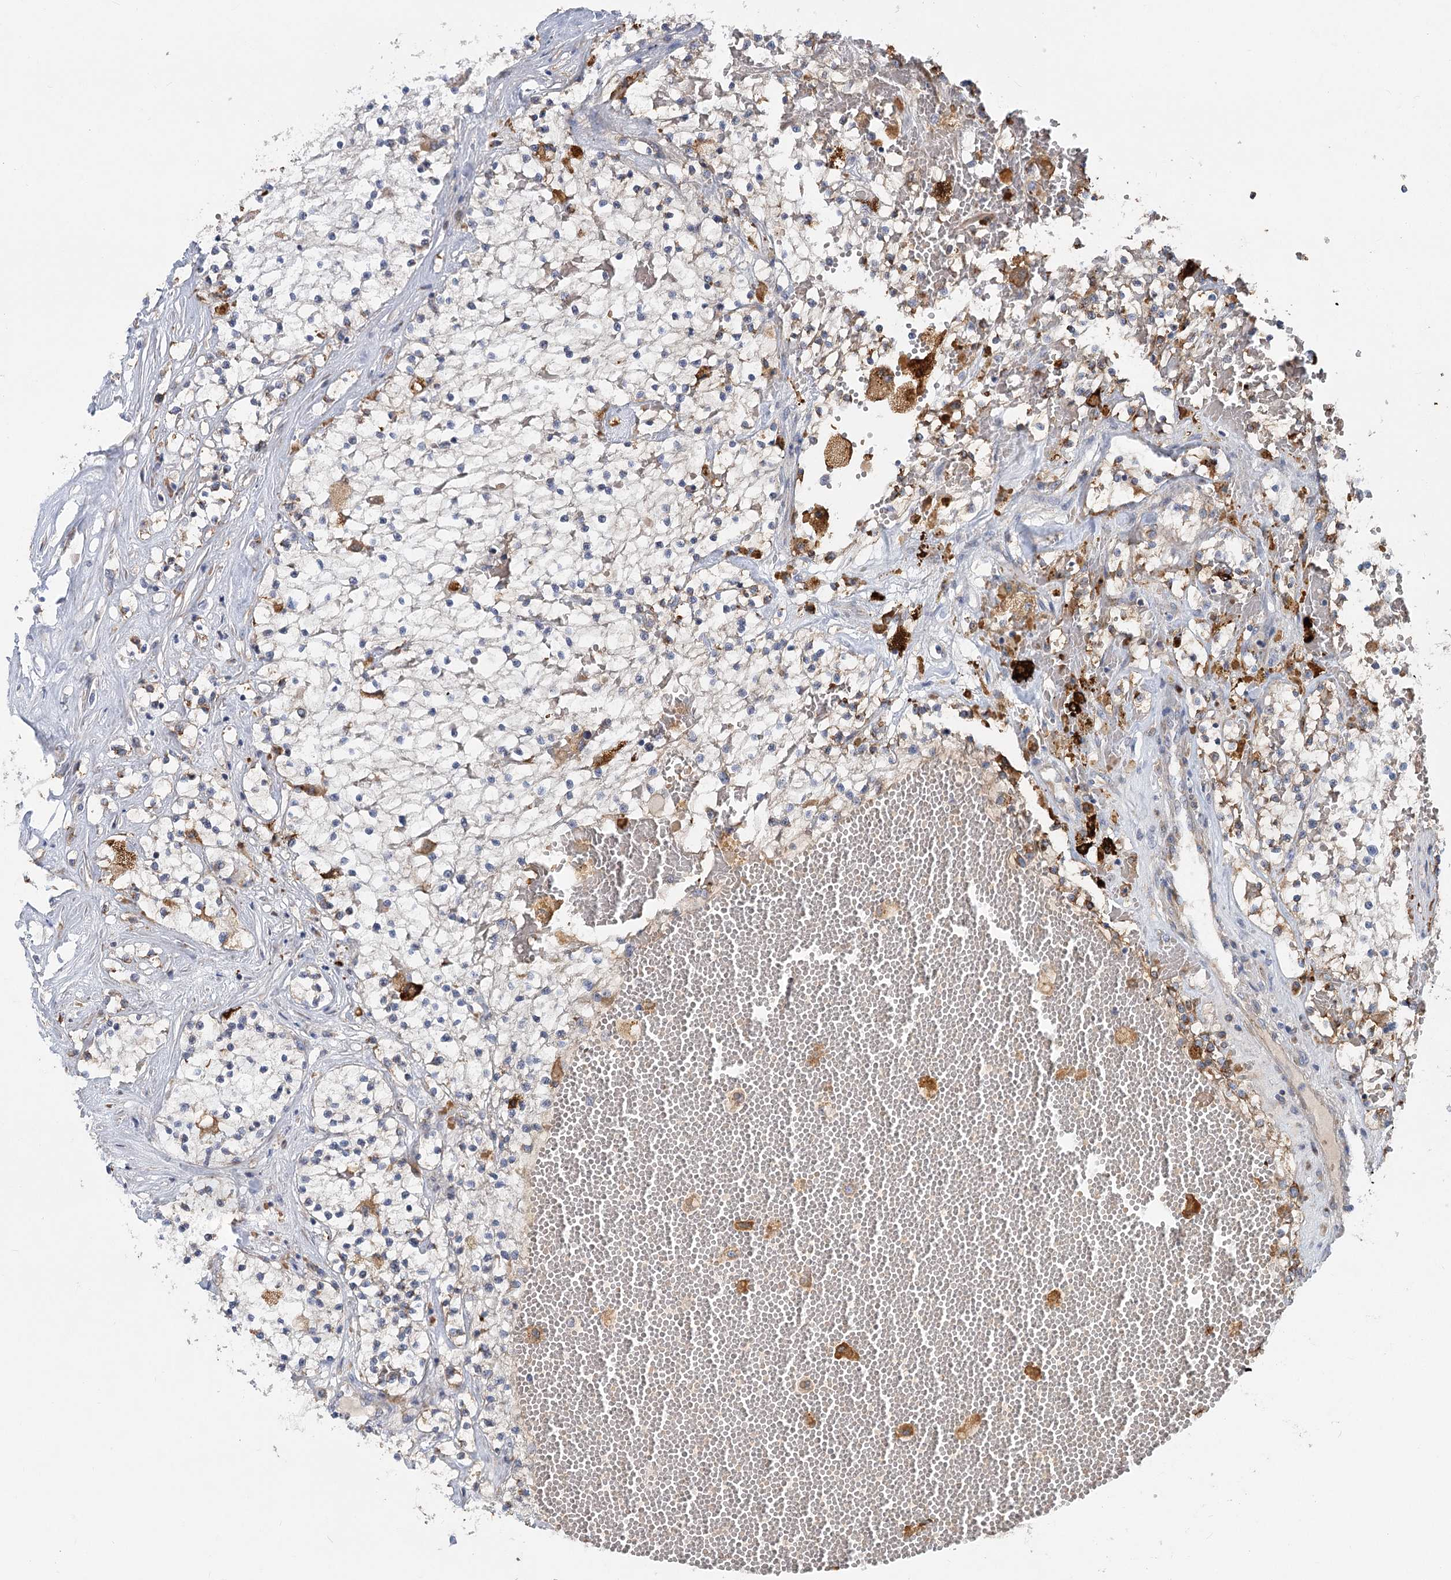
{"staining": {"intensity": "moderate", "quantity": "<25%", "location": "cytoplasmic/membranous"}, "tissue": "renal cancer", "cell_type": "Tumor cells", "image_type": "cancer", "snomed": [{"axis": "morphology", "description": "Normal tissue, NOS"}, {"axis": "morphology", "description": "Adenocarcinoma, NOS"}, {"axis": "topography", "description": "Kidney"}], "caption": "Protein expression by immunohistochemistry demonstrates moderate cytoplasmic/membranous staining in about <25% of tumor cells in renal adenocarcinoma.", "gene": "CIB4", "patient": {"sex": "male", "age": 68}}